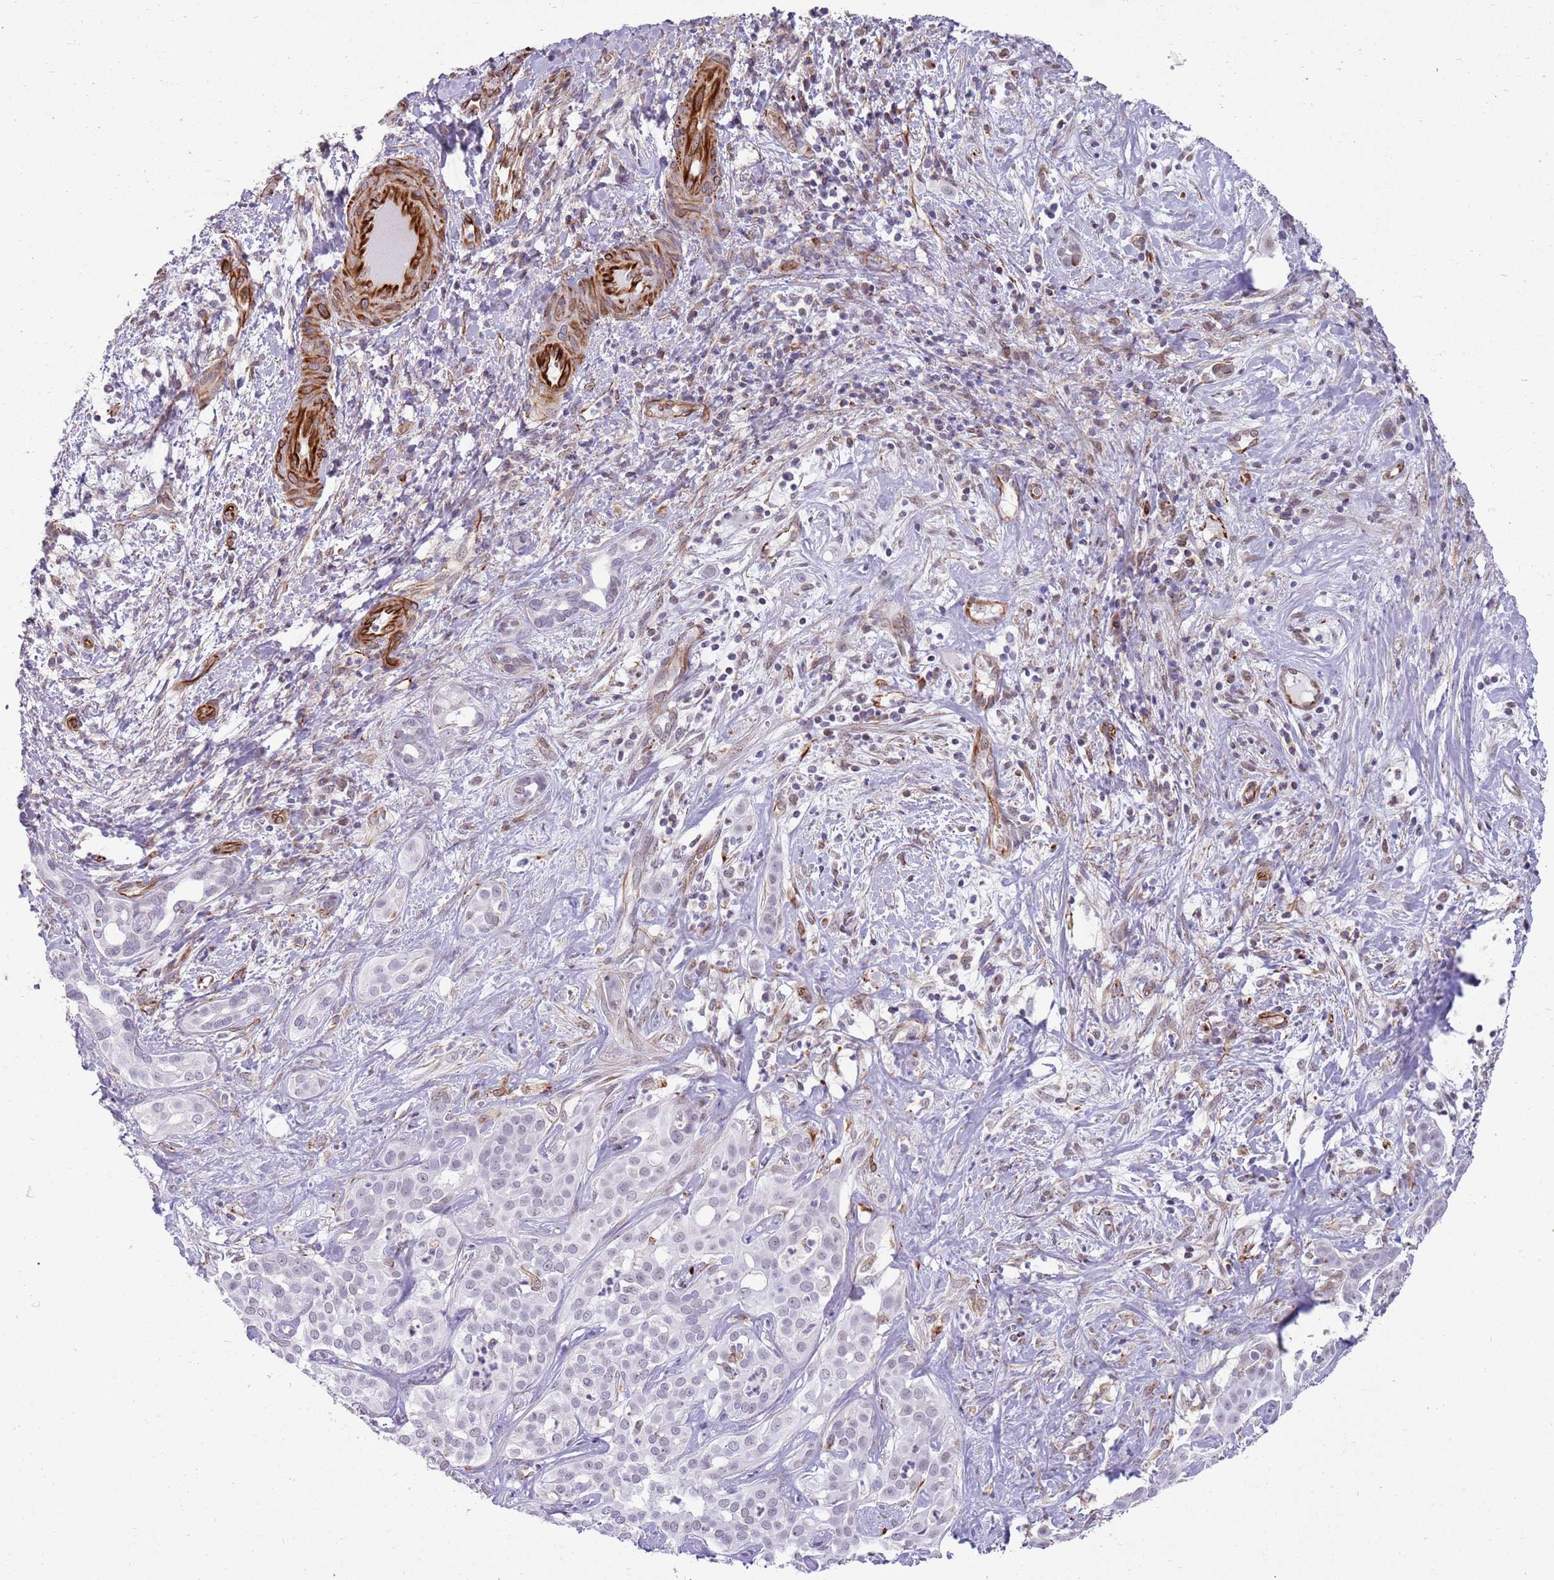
{"staining": {"intensity": "negative", "quantity": "none", "location": "none"}, "tissue": "liver cancer", "cell_type": "Tumor cells", "image_type": "cancer", "snomed": [{"axis": "morphology", "description": "Cholangiocarcinoma"}, {"axis": "topography", "description": "Liver"}], "caption": "This is an IHC micrograph of cholangiocarcinoma (liver). There is no positivity in tumor cells.", "gene": "NBPF3", "patient": {"sex": "male", "age": 67}}